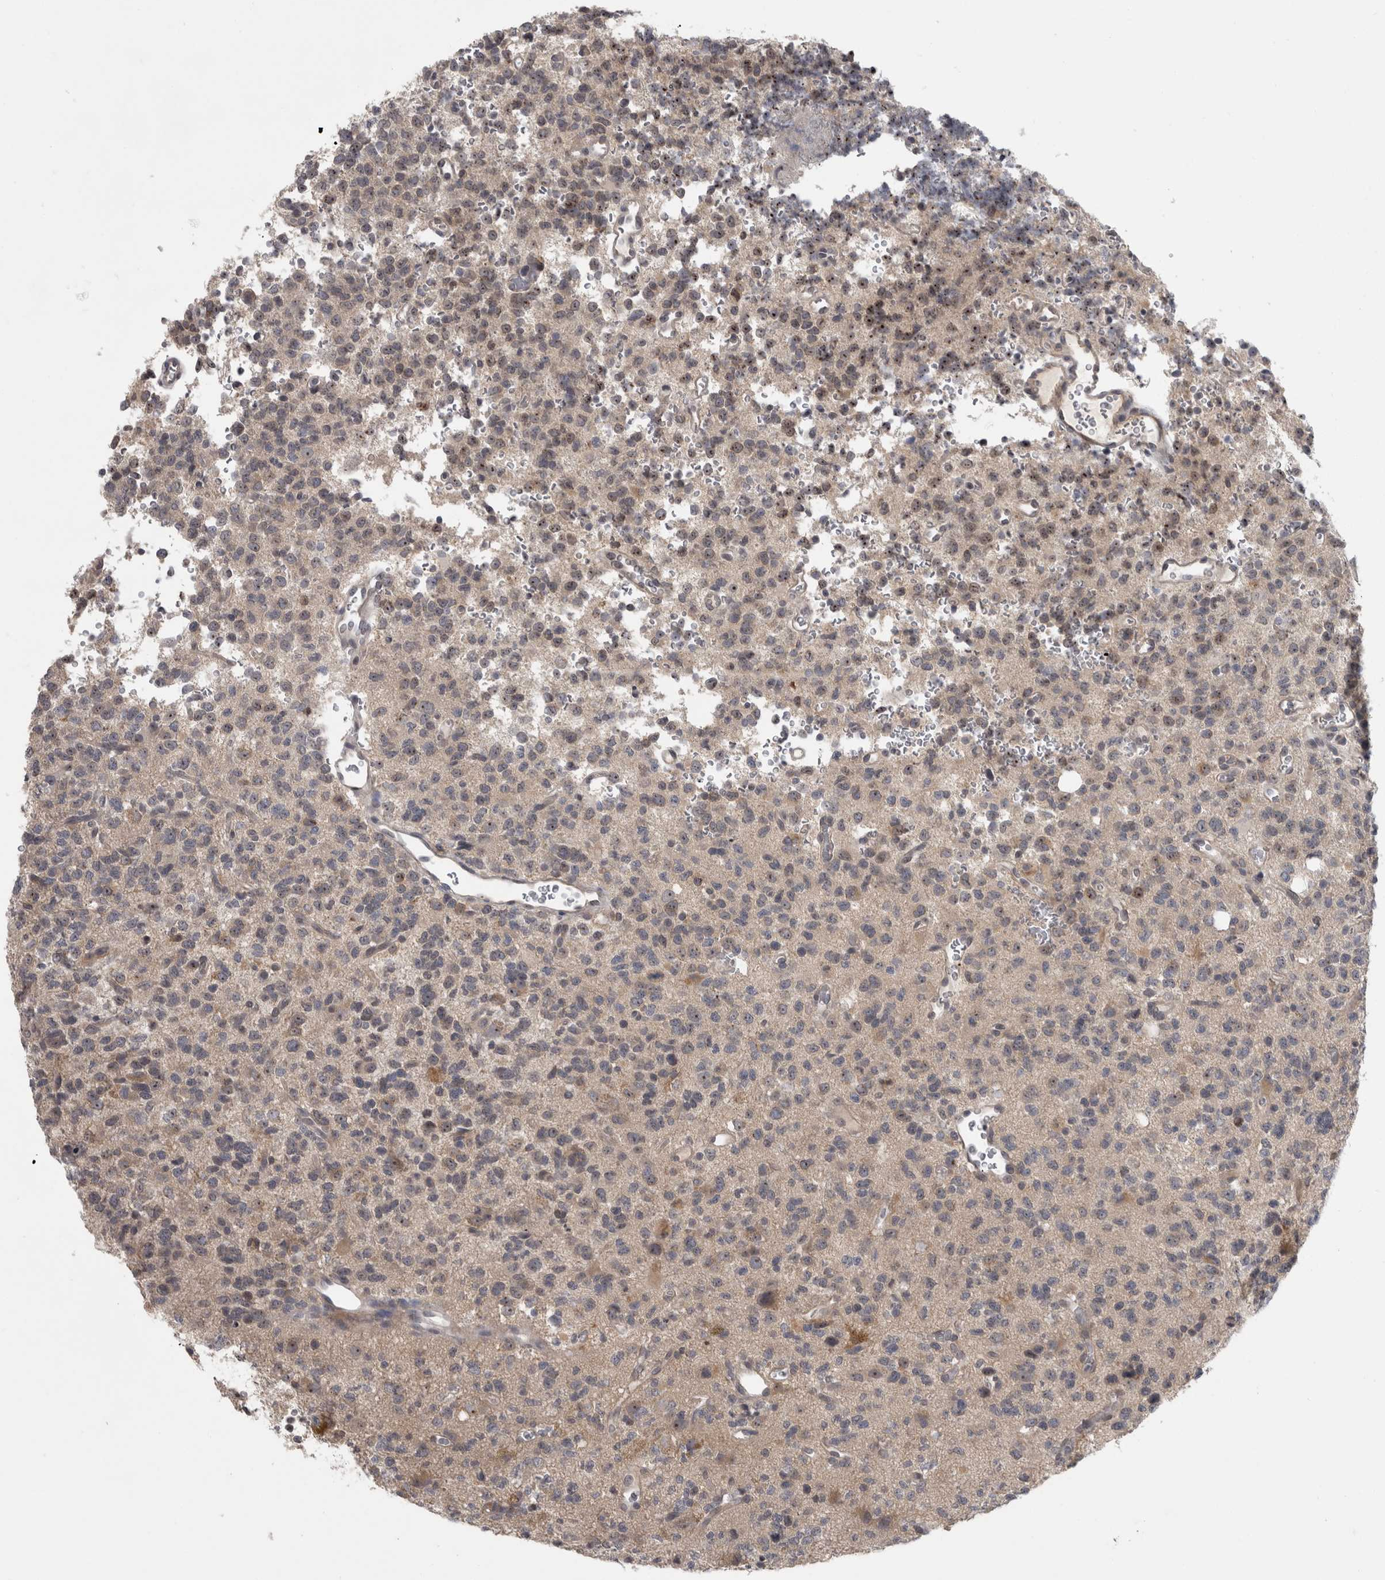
{"staining": {"intensity": "moderate", "quantity": "<25%", "location": "nuclear"}, "tissue": "glioma", "cell_type": "Tumor cells", "image_type": "cancer", "snomed": [{"axis": "morphology", "description": "Glioma, malignant, High grade"}, {"axis": "topography", "description": "Brain"}], "caption": "Protein staining shows moderate nuclear expression in approximately <25% of tumor cells in malignant glioma (high-grade).", "gene": "RBM28", "patient": {"sex": "female", "age": 62}}